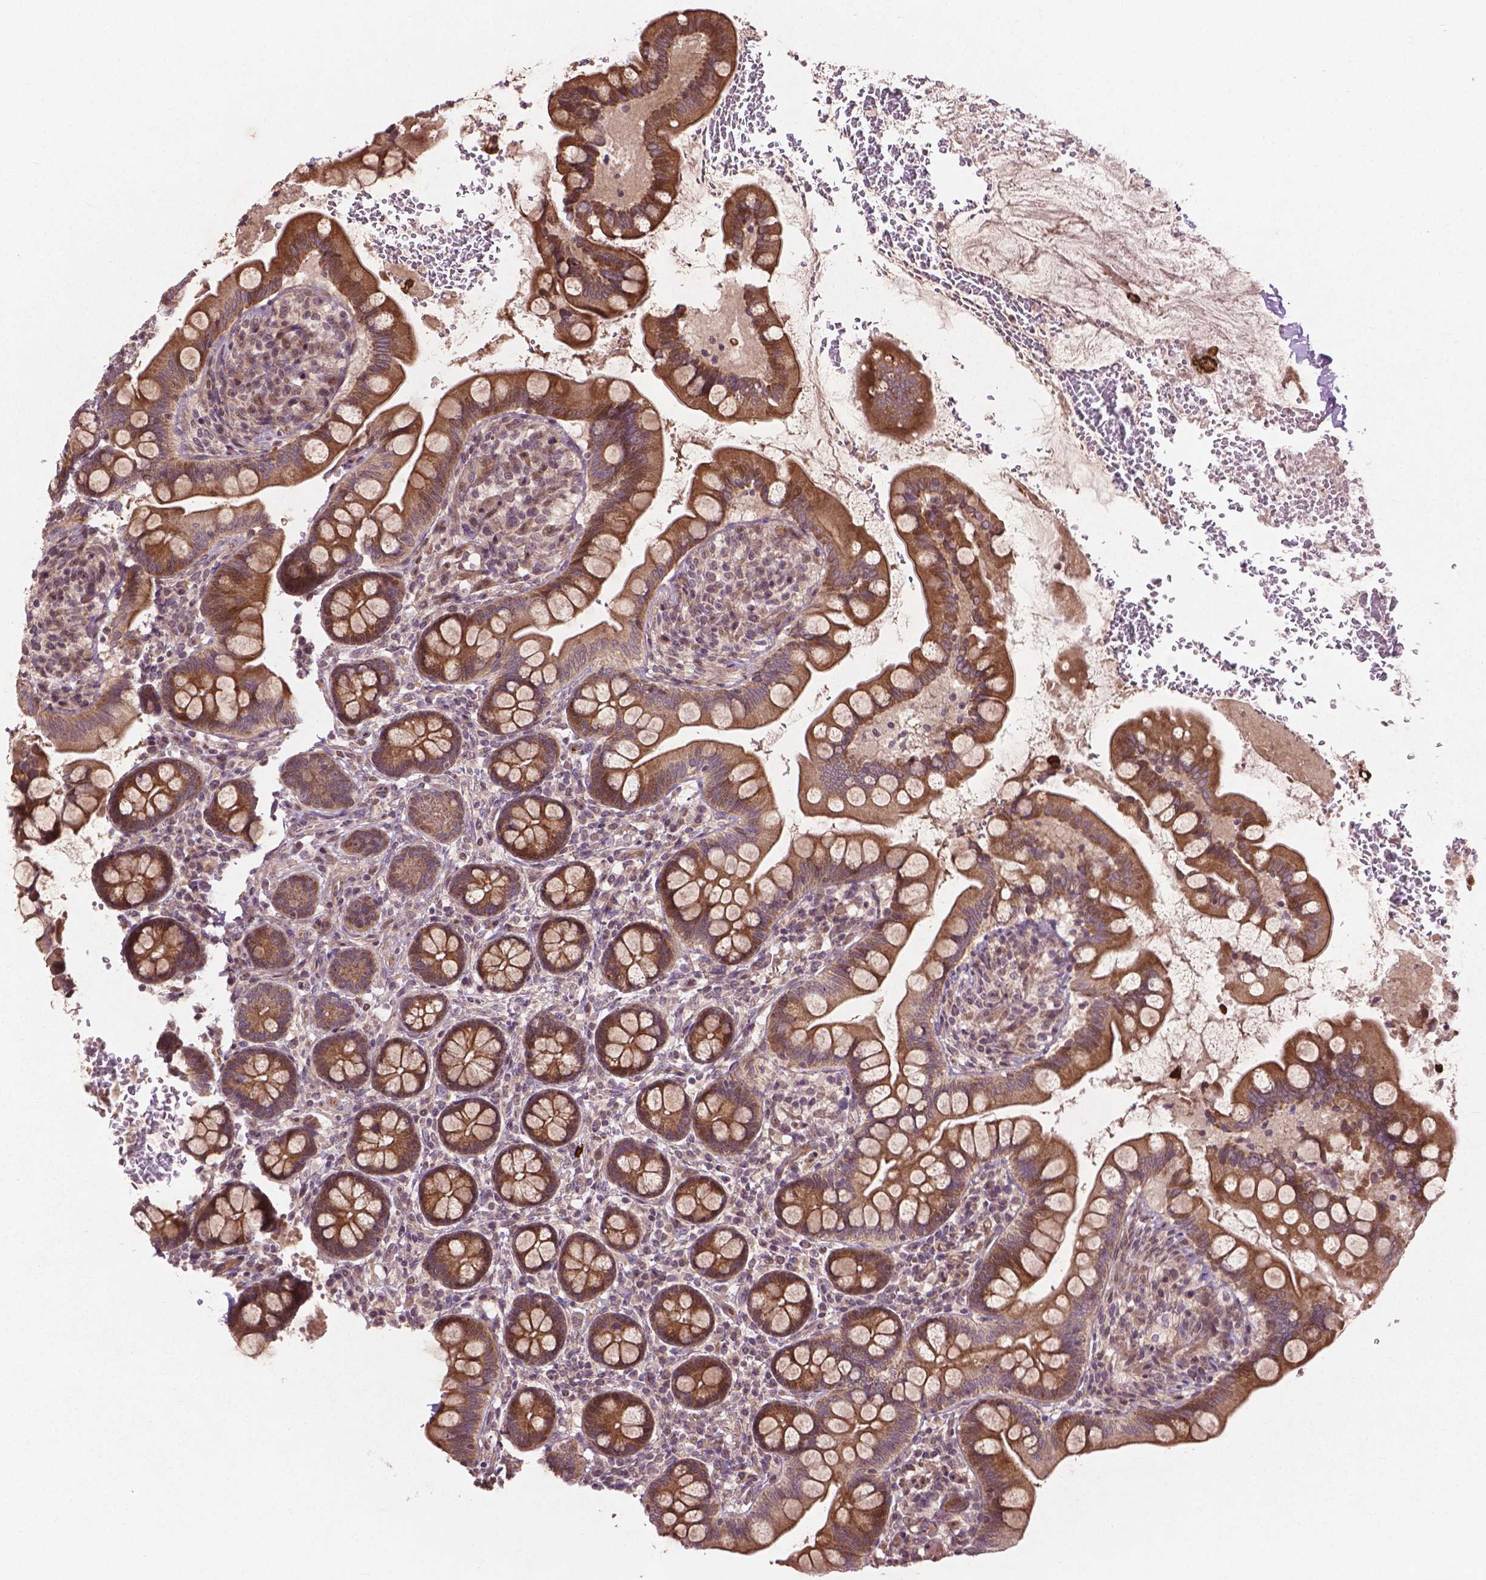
{"staining": {"intensity": "strong", "quantity": ">75%", "location": "cytoplasmic/membranous"}, "tissue": "small intestine", "cell_type": "Glandular cells", "image_type": "normal", "snomed": [{"axis": "morphology", "description": "Normal tissue, NOS"}, {"axis": "topography", "description": "Small intestine"}], "caption": "IHC photomicrograph of normal human small intestine stained for a protein (brown), which reveals high levels of strong cytoplasmic/membranous expression in about >75% of glandular cells.", "gene": "B3GALNT2", "patient": {"sex": "female", "age": 56}}